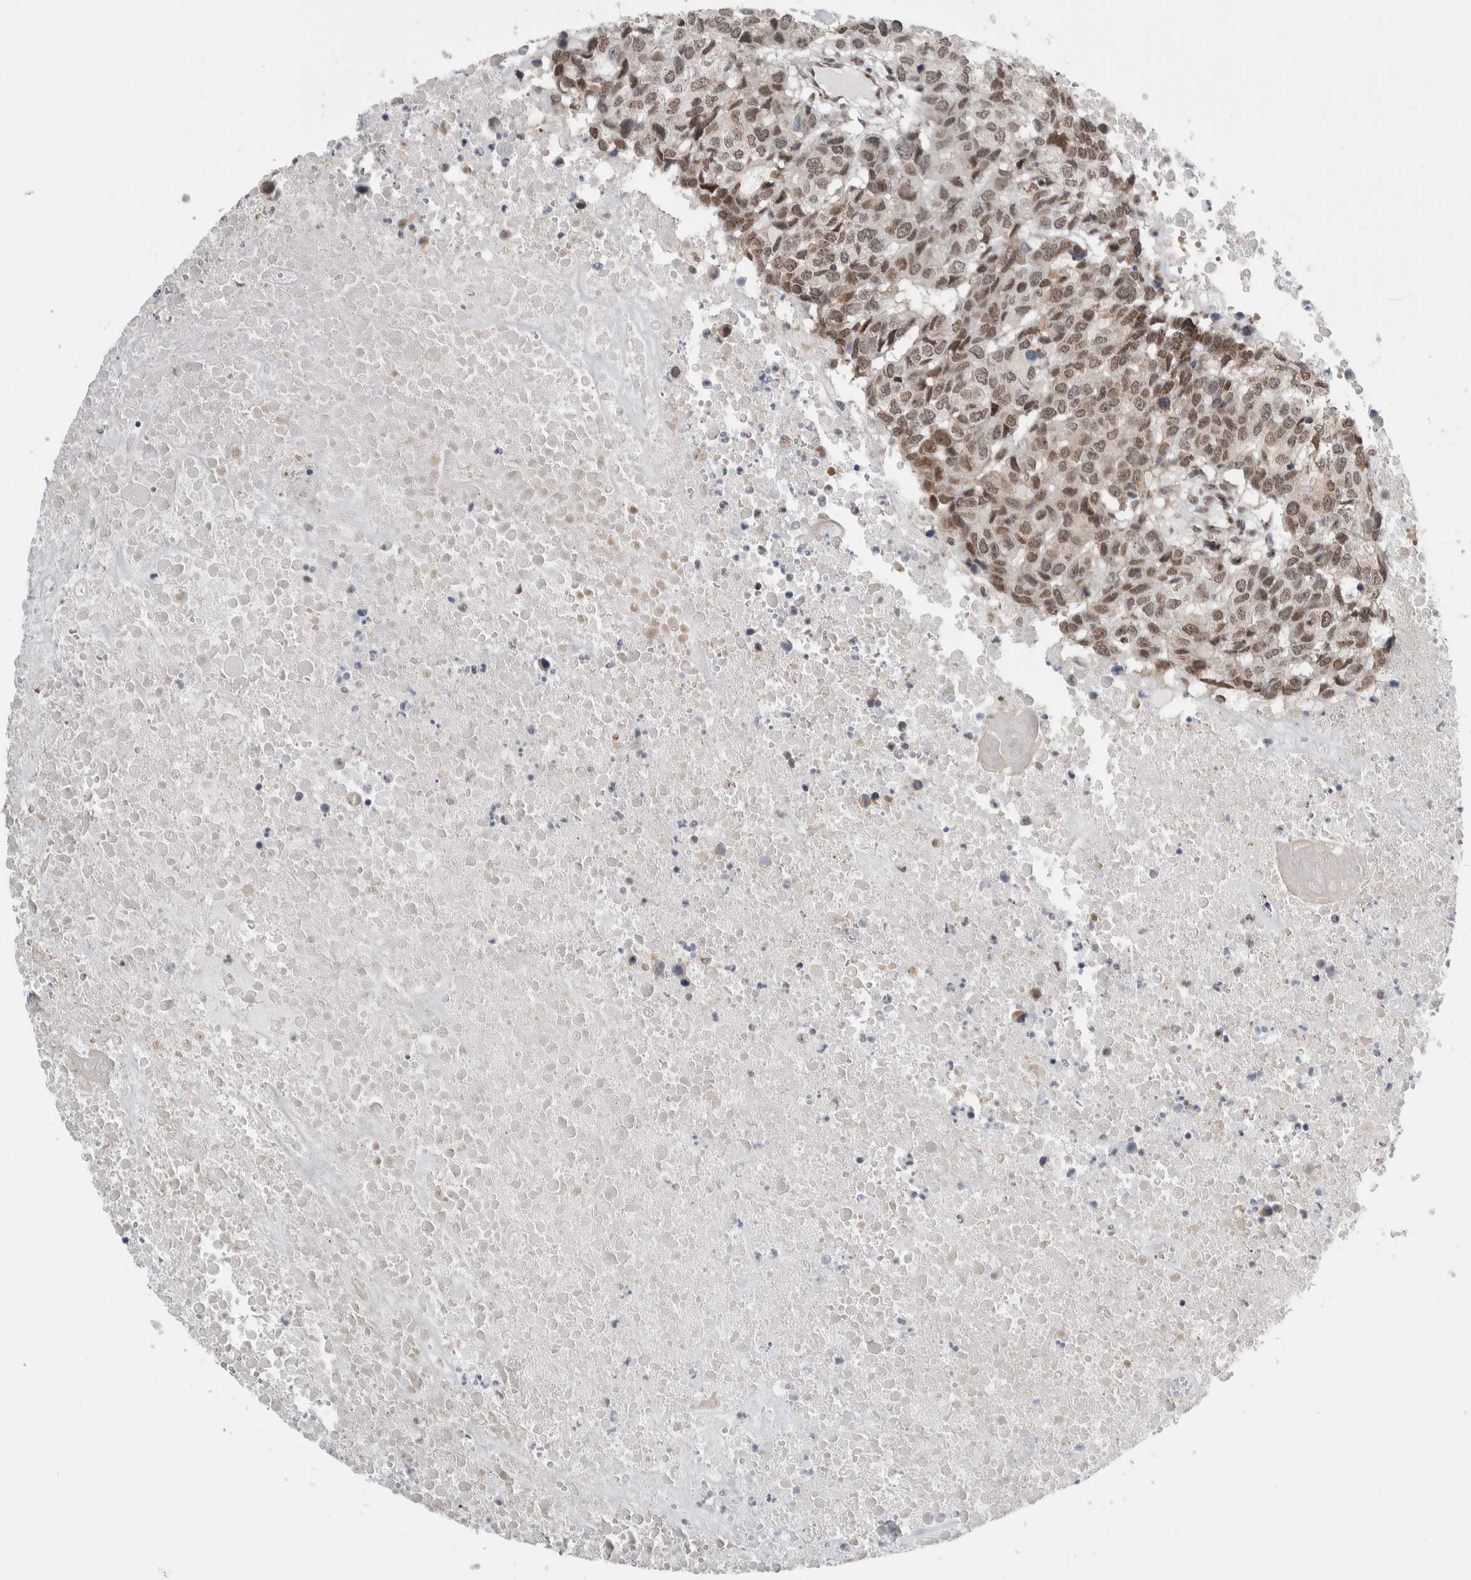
{"staining": {"intensity": "weak", "quantity": ">75%", "location": "nuclear"}, "tissue": "head and neck cancer", "cell_type": "Tumor cells", "image_type": "cancer", "snomed": [{"axis": "morphology", "description": "Squamous cell carcinoma, NOS"}, {"axis": "topography", "description": "Head-Neck"}], "caption": "Human head and neck squamous cell carcinoma stained for a protein (brown) demonstrates weak nuclear positive expression in approximately >75% of tumor cells.", "gene": "ZMYND8", "patient": {"sex": "male", "age": 66}}